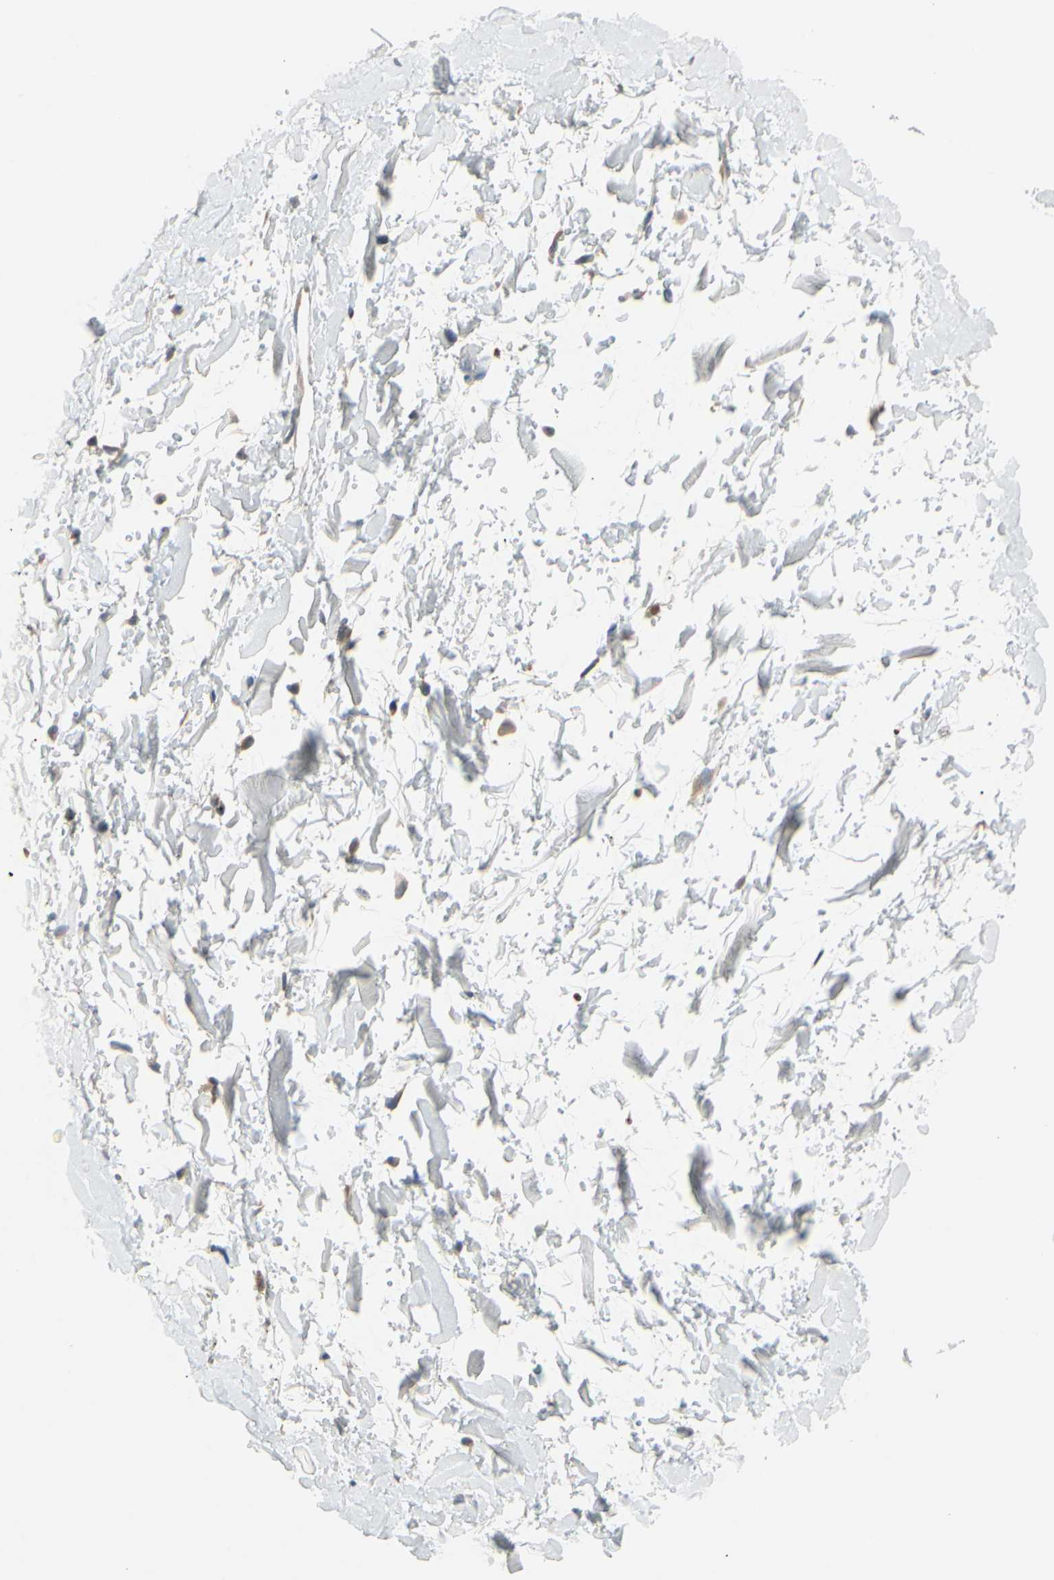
{"staining": {"intensity": "moderate", "quantity": ">75%", "location": "cytoplasmic/membranous"}, "tissue": "adipose tissue", "cell_type": "Adipocytes", "image_type": "normal", "snomed": [{"axis": "morphology", "description": "Normal tissue, NOS"}, {"axis": "topography", "description": "Soft tissue"}], "caption": "The image demonstrates a brown stain indicating the presence of a protein in the cytoplasmic/membranous of adipocytes in adipose tissue. (IHC, brightfield microscopy, high magnification).", "gene": "POR", "patient": {"sex": "male", "age": 72}}